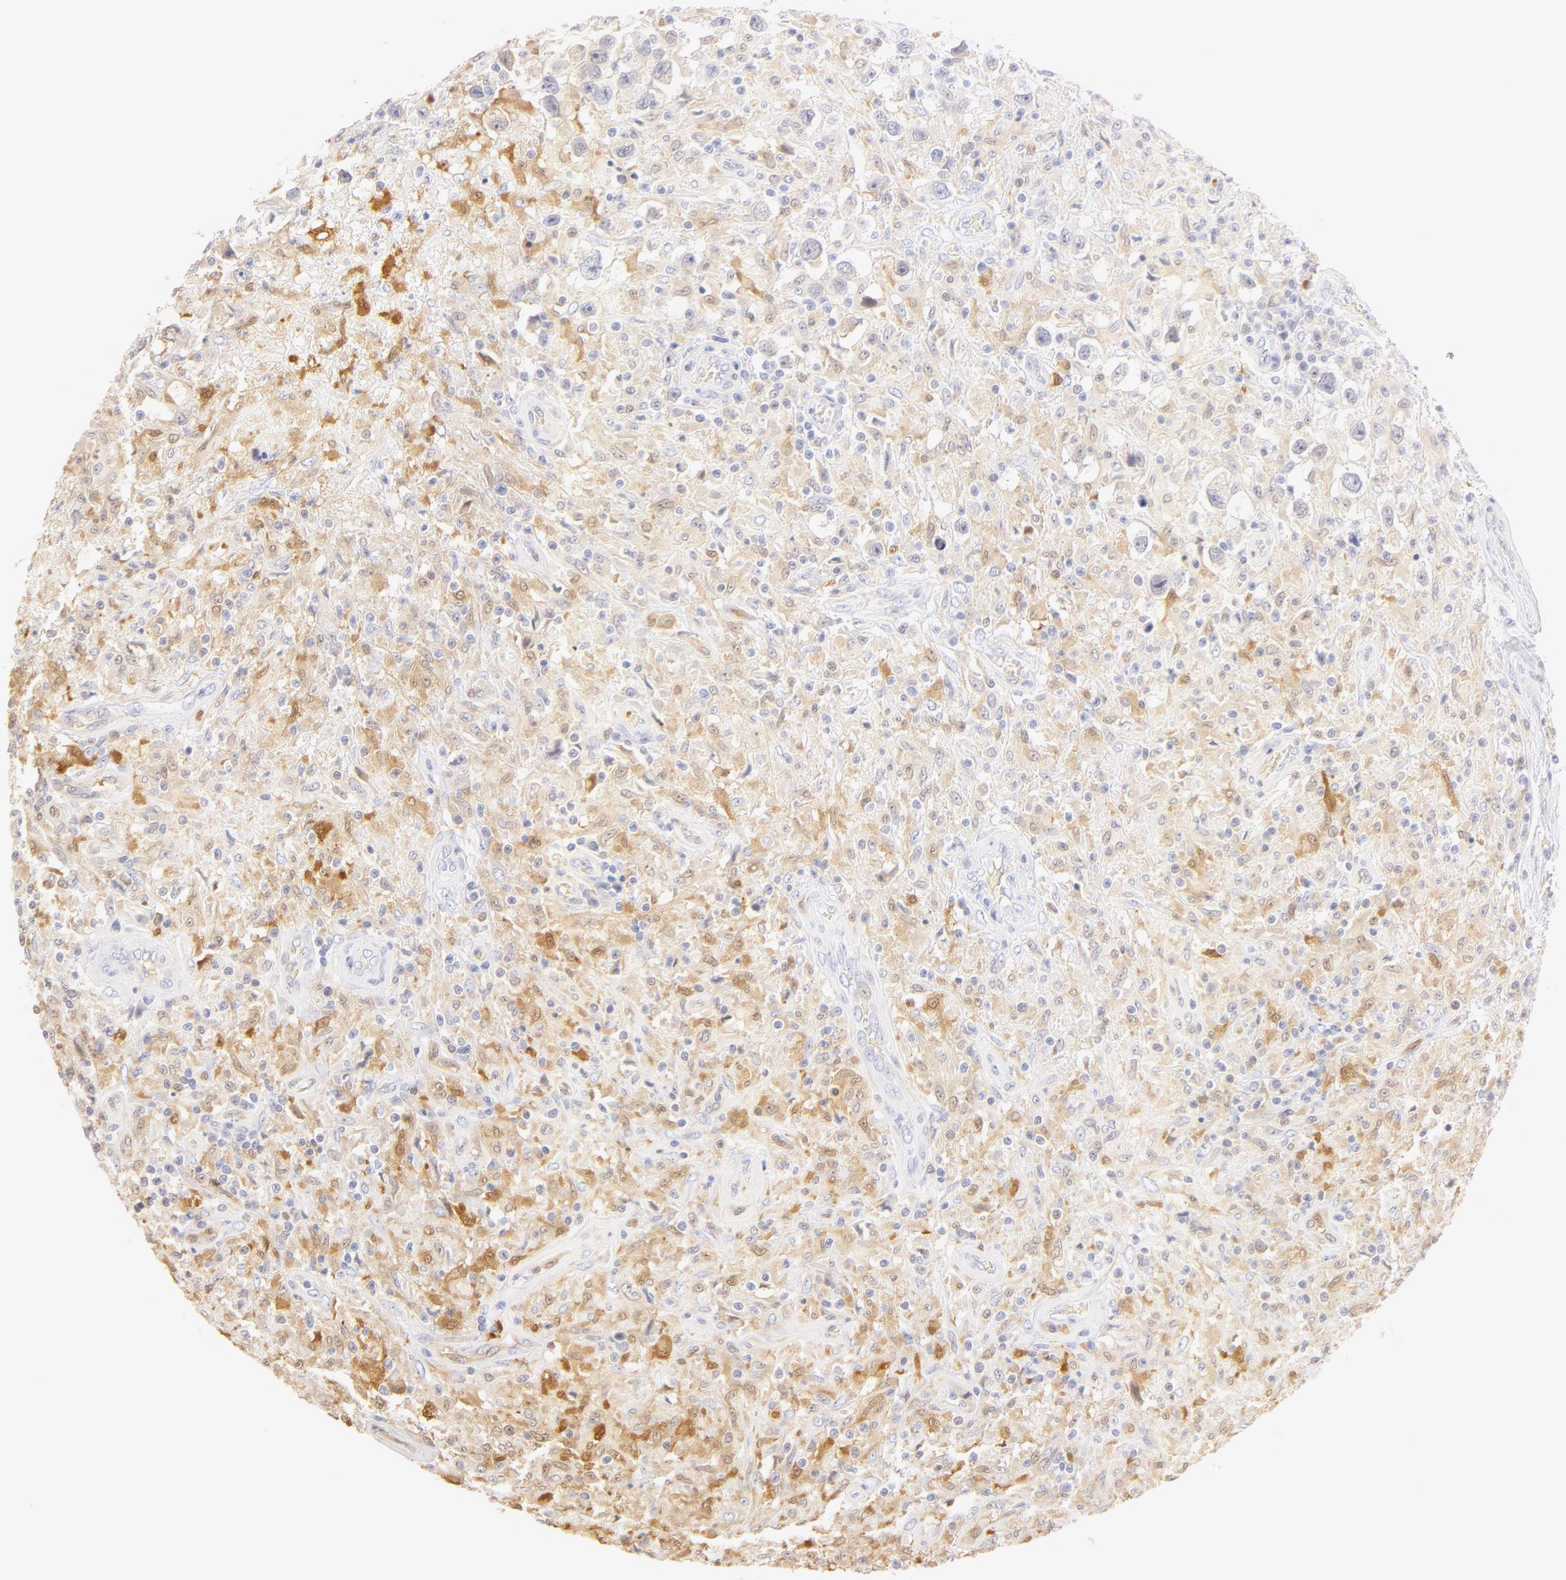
{"staining": {"intensity": "negative", "quantity": "none", "location": "none"}, "tissue": "testis cancer", "cell_type": "Tumor cells", "image_type": "cancer", "snomed": [{"axis": "morphology", "description": "Seminoma, NOS"}, {"axis": "topography", "description": "Testis"}], "caption": "The image shows no staining of tumor cells in testis seminoma.", "gene": "CA2", "patient": {"sex": "male", "age": 34}}